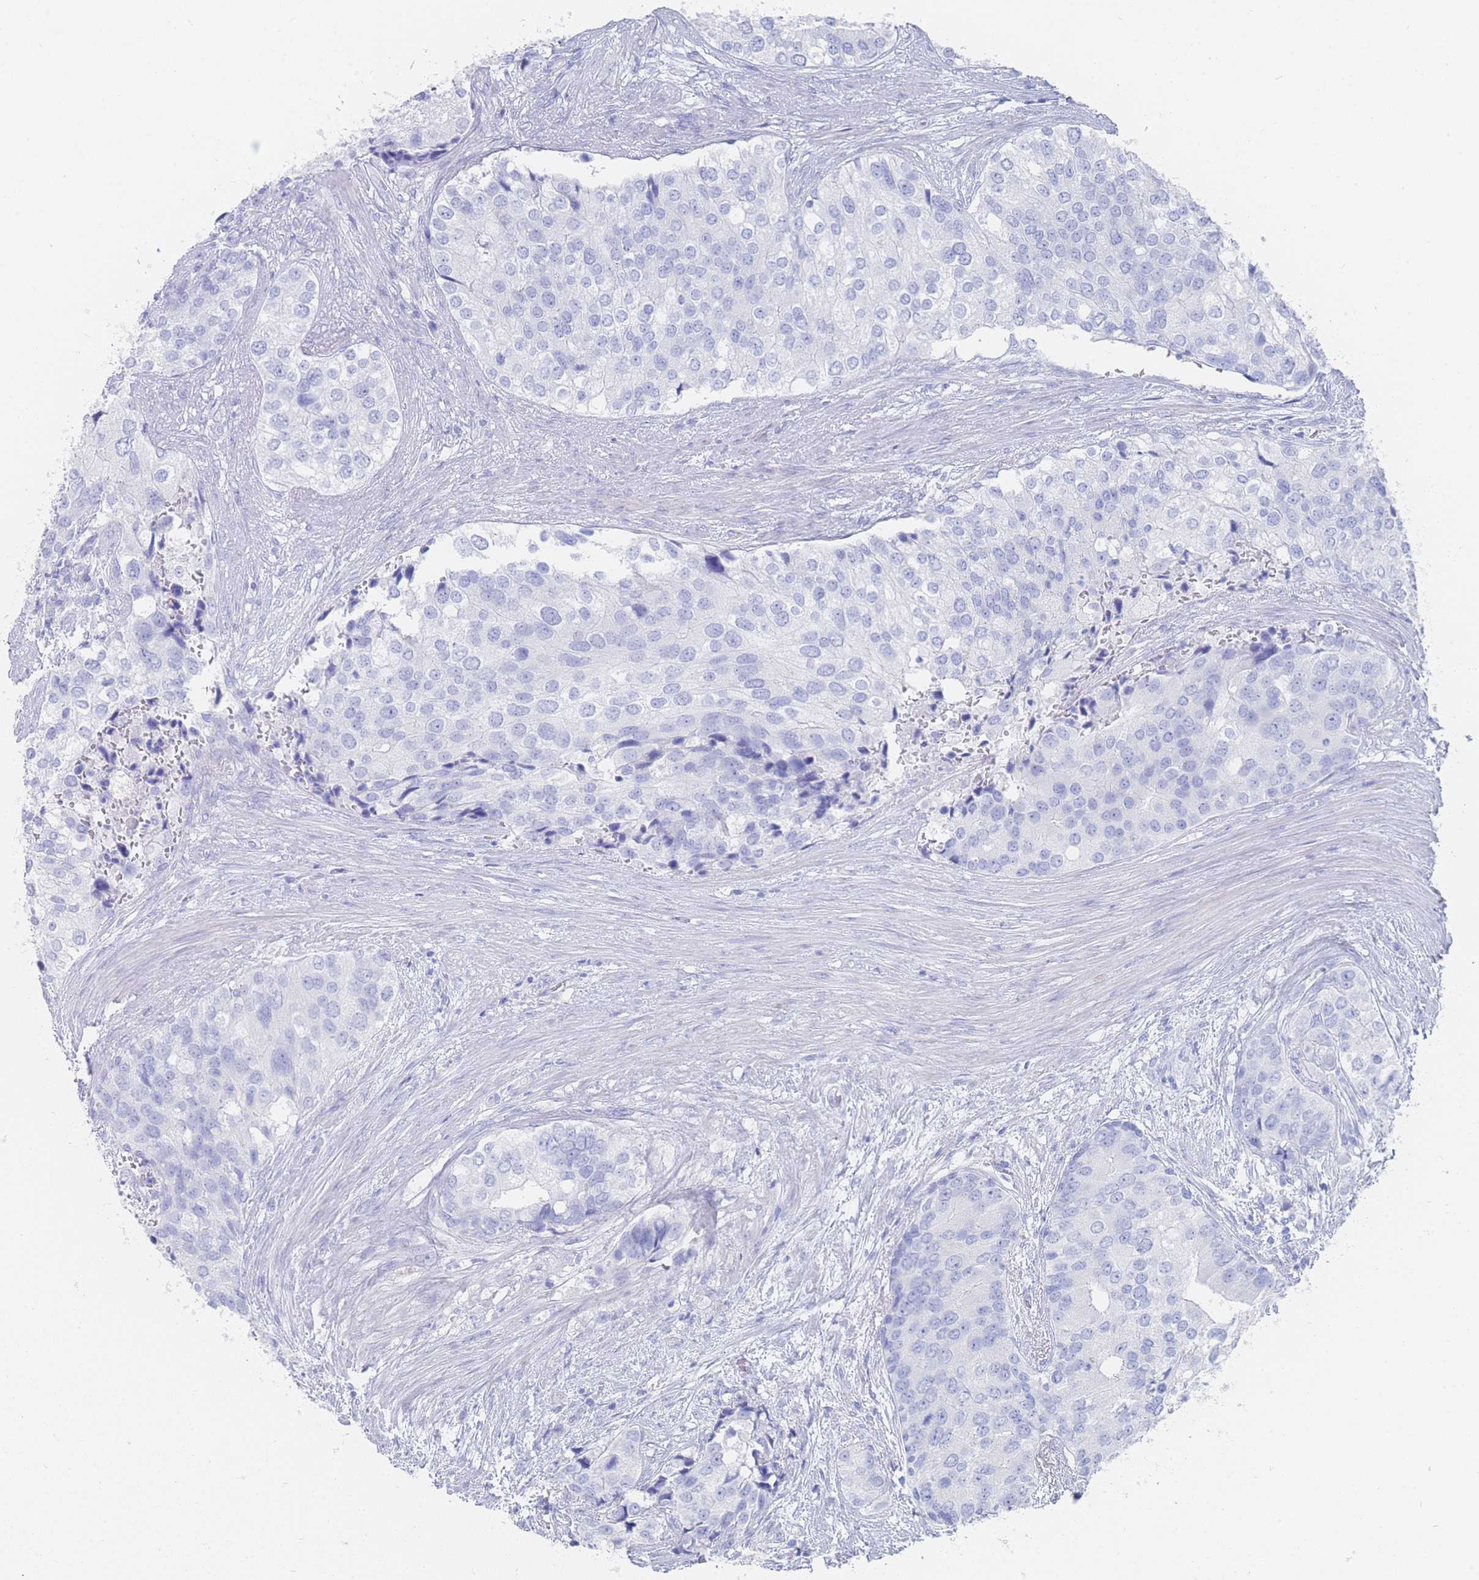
{"staining": {"intensity": "negative", "quantity": "none", "location": "none"}, "tissue": "prostate cancer", "cell_type": "Tumor cells", "image_type": "cancer", "snomed": [{"axis": "morphology", "description": "Adenocarcinoma, High grade"}, {"axis": "topography", "description": "Prostate"}], "caption": "This is a histopathology image of IHC staining of high-grade adenocarcinoma (prostate), which shows no expression in tumor cells. (DAB (3,3'-diaminobenzidine) immunohistochemistry (IHC), high magnification).", "gene": "LRRC37A", "patient": {"sex": "male", "age": 62}}